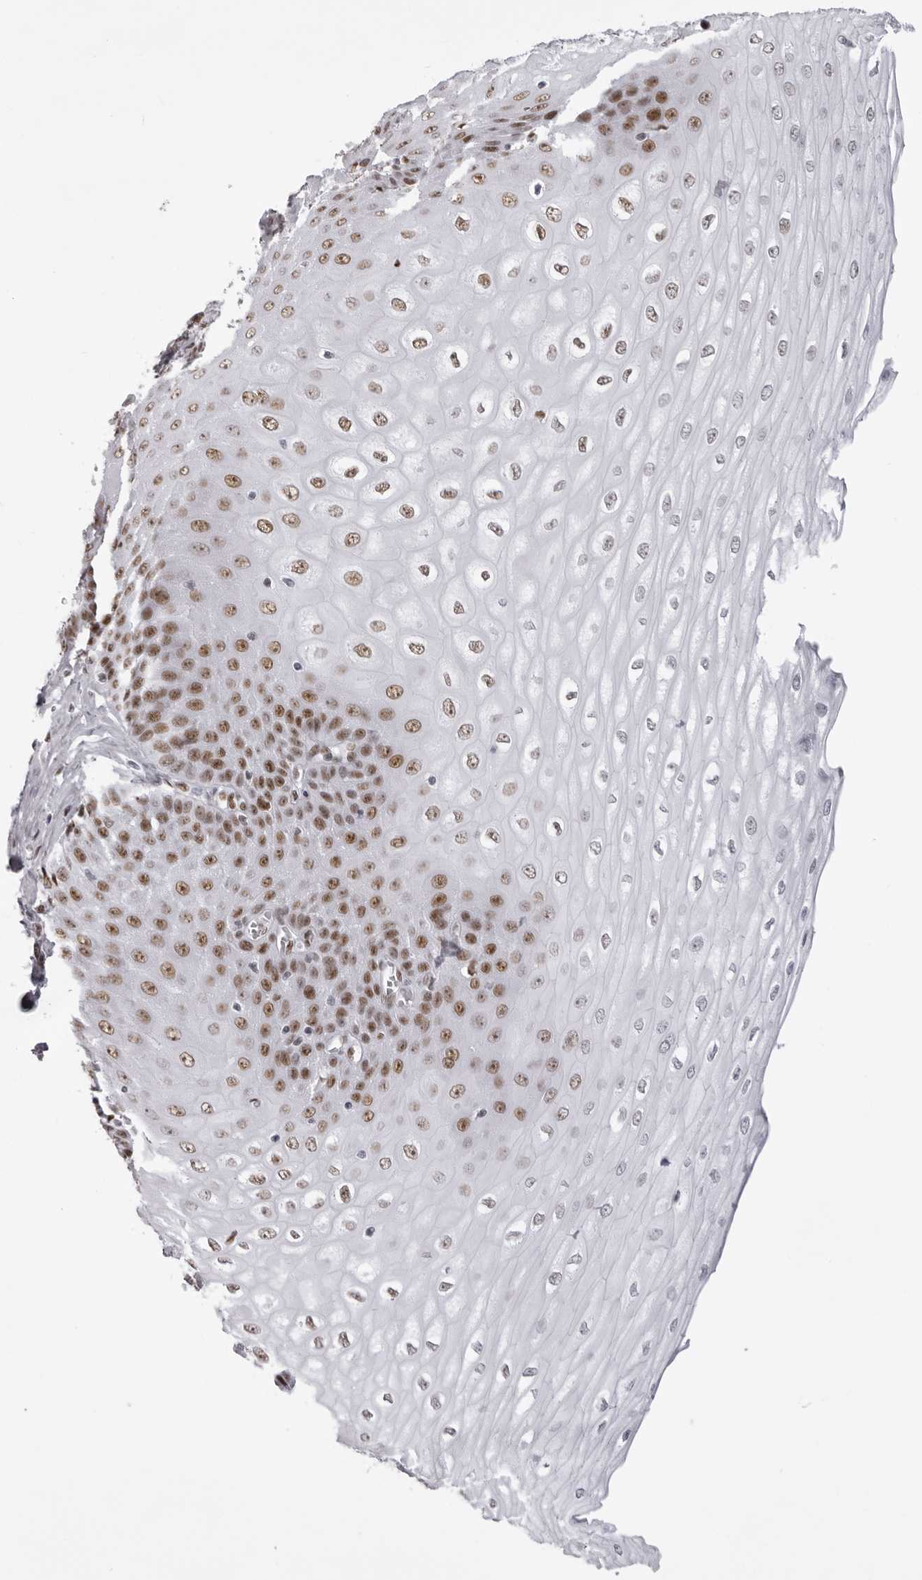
{"staining": {"intensity": "strong", "quantity": "25%-75%", "location": "nuclear"}, "tissue": "esophagus", "cell_type": "Squamous epithelial cells", "image_type": "normal", "snomed": [{"axis": "morphology", "description": "Normal tissue, NOS"}, {"axis": "topography", "description": "Esophagus"}], "caption": "Protein expression analysis of benign human esophagus reveals strong nuclear expression in approximately 25%-75% of squamous epithelial cells.", "gene": "IRF2BP2", "patient": {"sex": "male", "age": 60}}